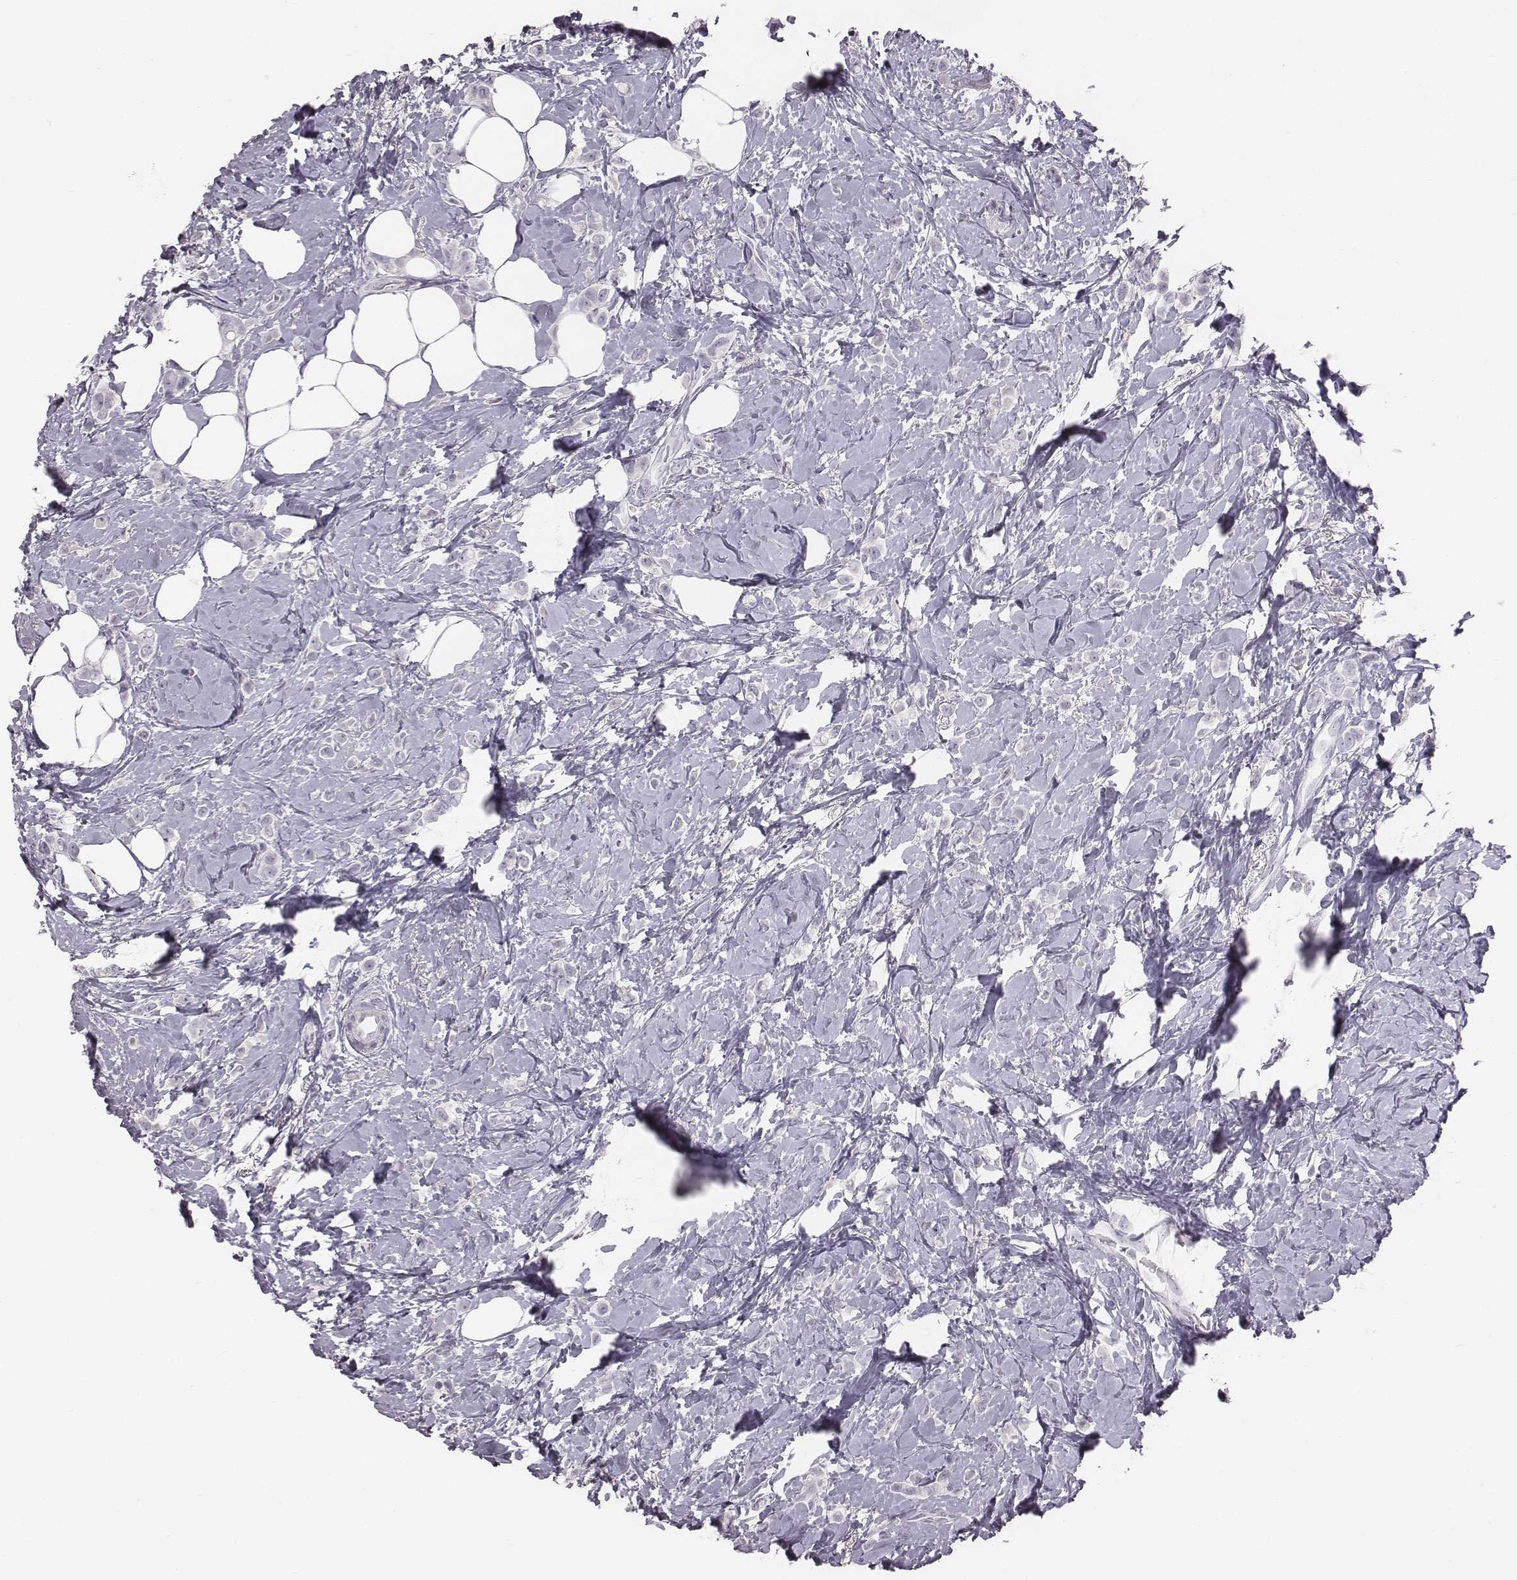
{"staining": {"intensity": "negative", "quantity": "none", "location": "none"}, "tissue": "breast cancer", "cell_type": "Tumor cells", "image_type": "cancer", "snomed": [{"axis": "morphology", "description": "Lobular carcinoma"}, {"axis": "topography", "description": "Breast"}], "caption": "Immunohistochemistry (IHC) photomicrograph of human breast cancer stained for a protein (brown), which demonstrates no expression in tumor cells.", "gene": "C6orf58", "patient": {"sex": "female", "age": 66}}